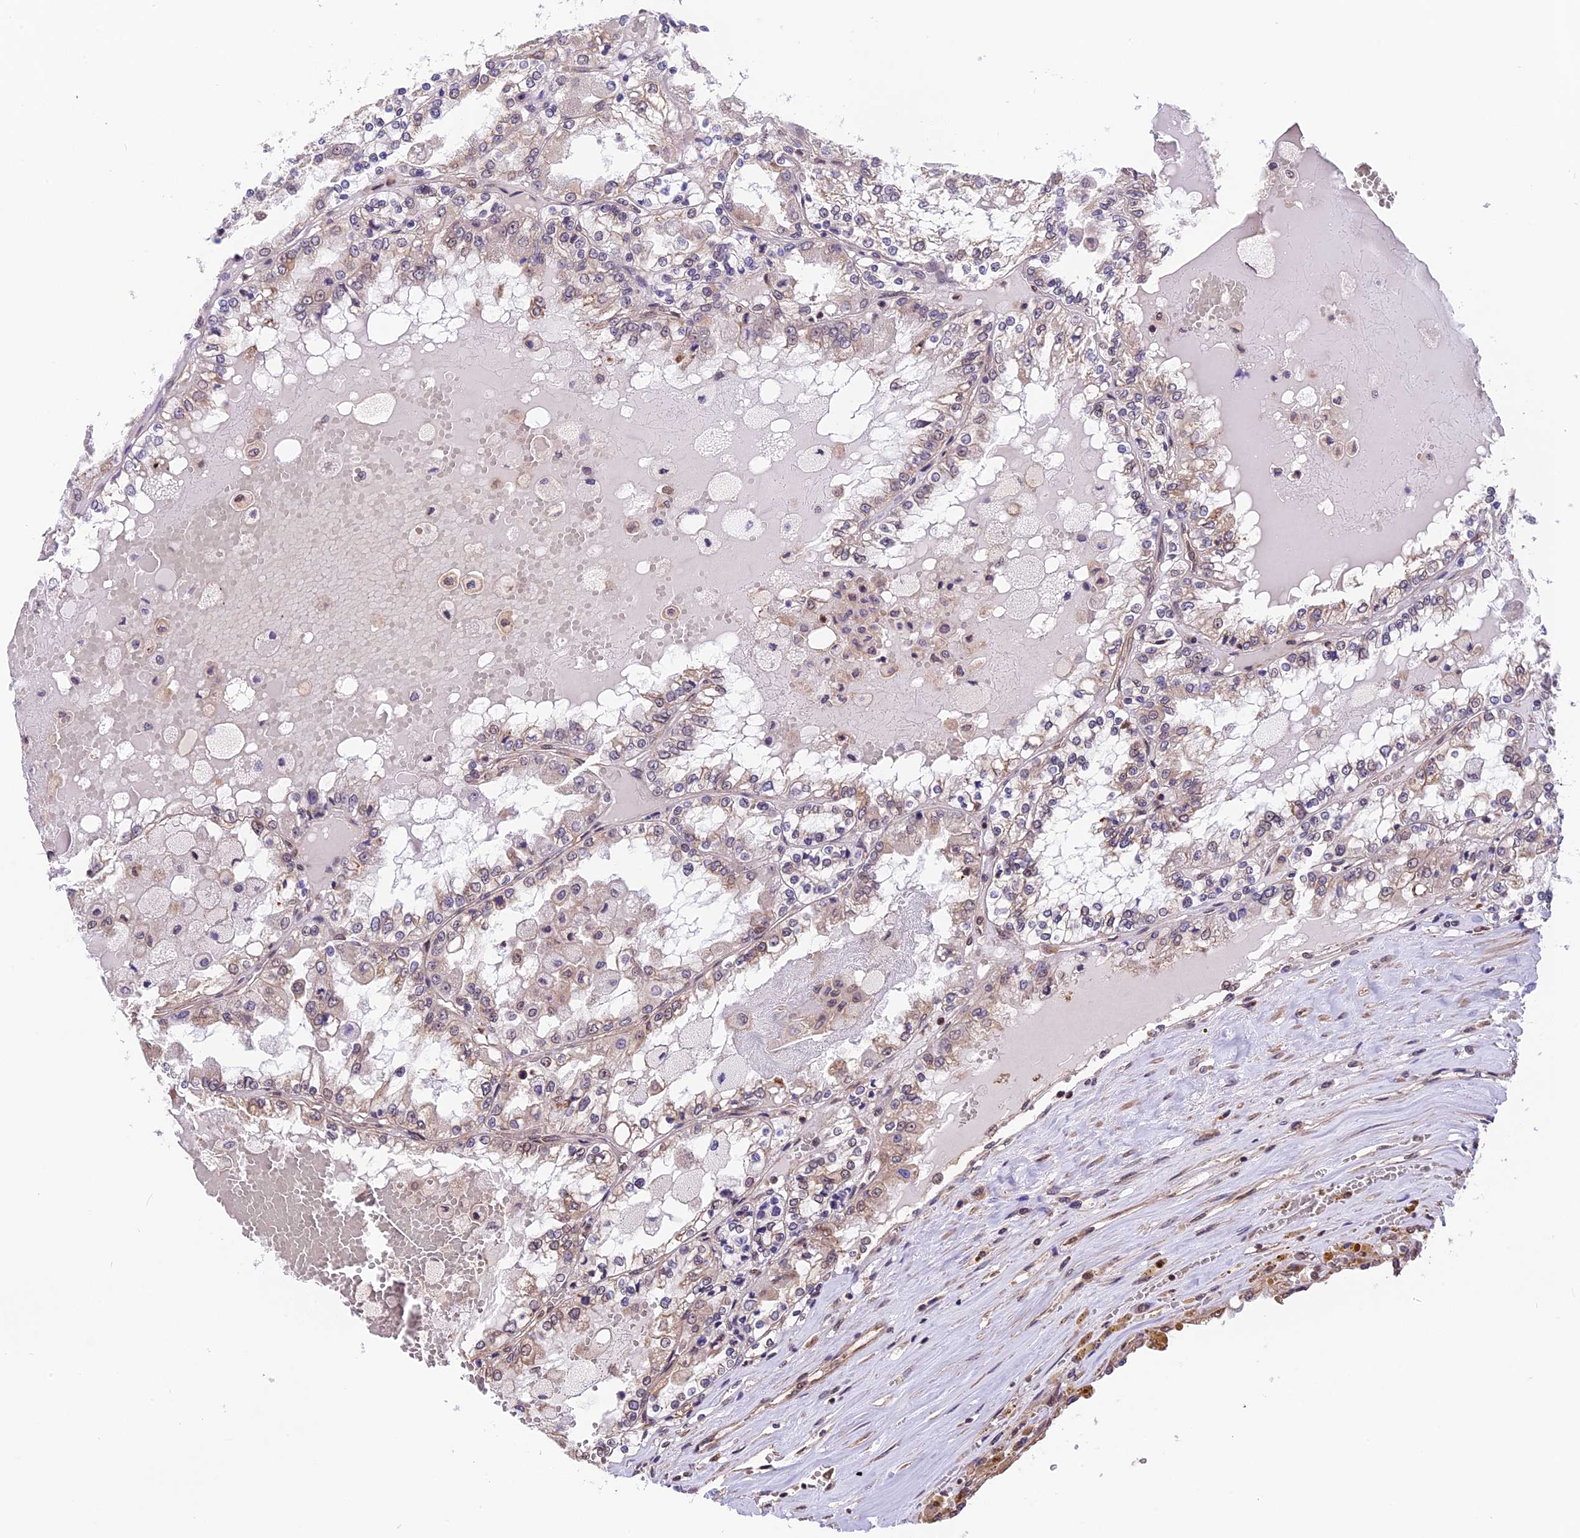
{"staining": {"intensity": "weak", "quantity": "25%-75%", "location": "cytoplasmic/membranous"}, "tissue": "renal cancer", "cell_type": "Tumor cells", "image_type": "cancer", "snomed": [{"axis": "morphology", "description": "Adenocarcinoma, NOS"}, {"axis": "topography", "description": "Kidney"}], "caption": "Approximately 25%-75% of tumor cells in human adenocarcinoma (renal) show weak cytoplasmic/membranous protein expression as visualized by brown immunohistochemical staining.", "gene": "ZC3H4", "patient": {"sex": "female", "age": 56}}